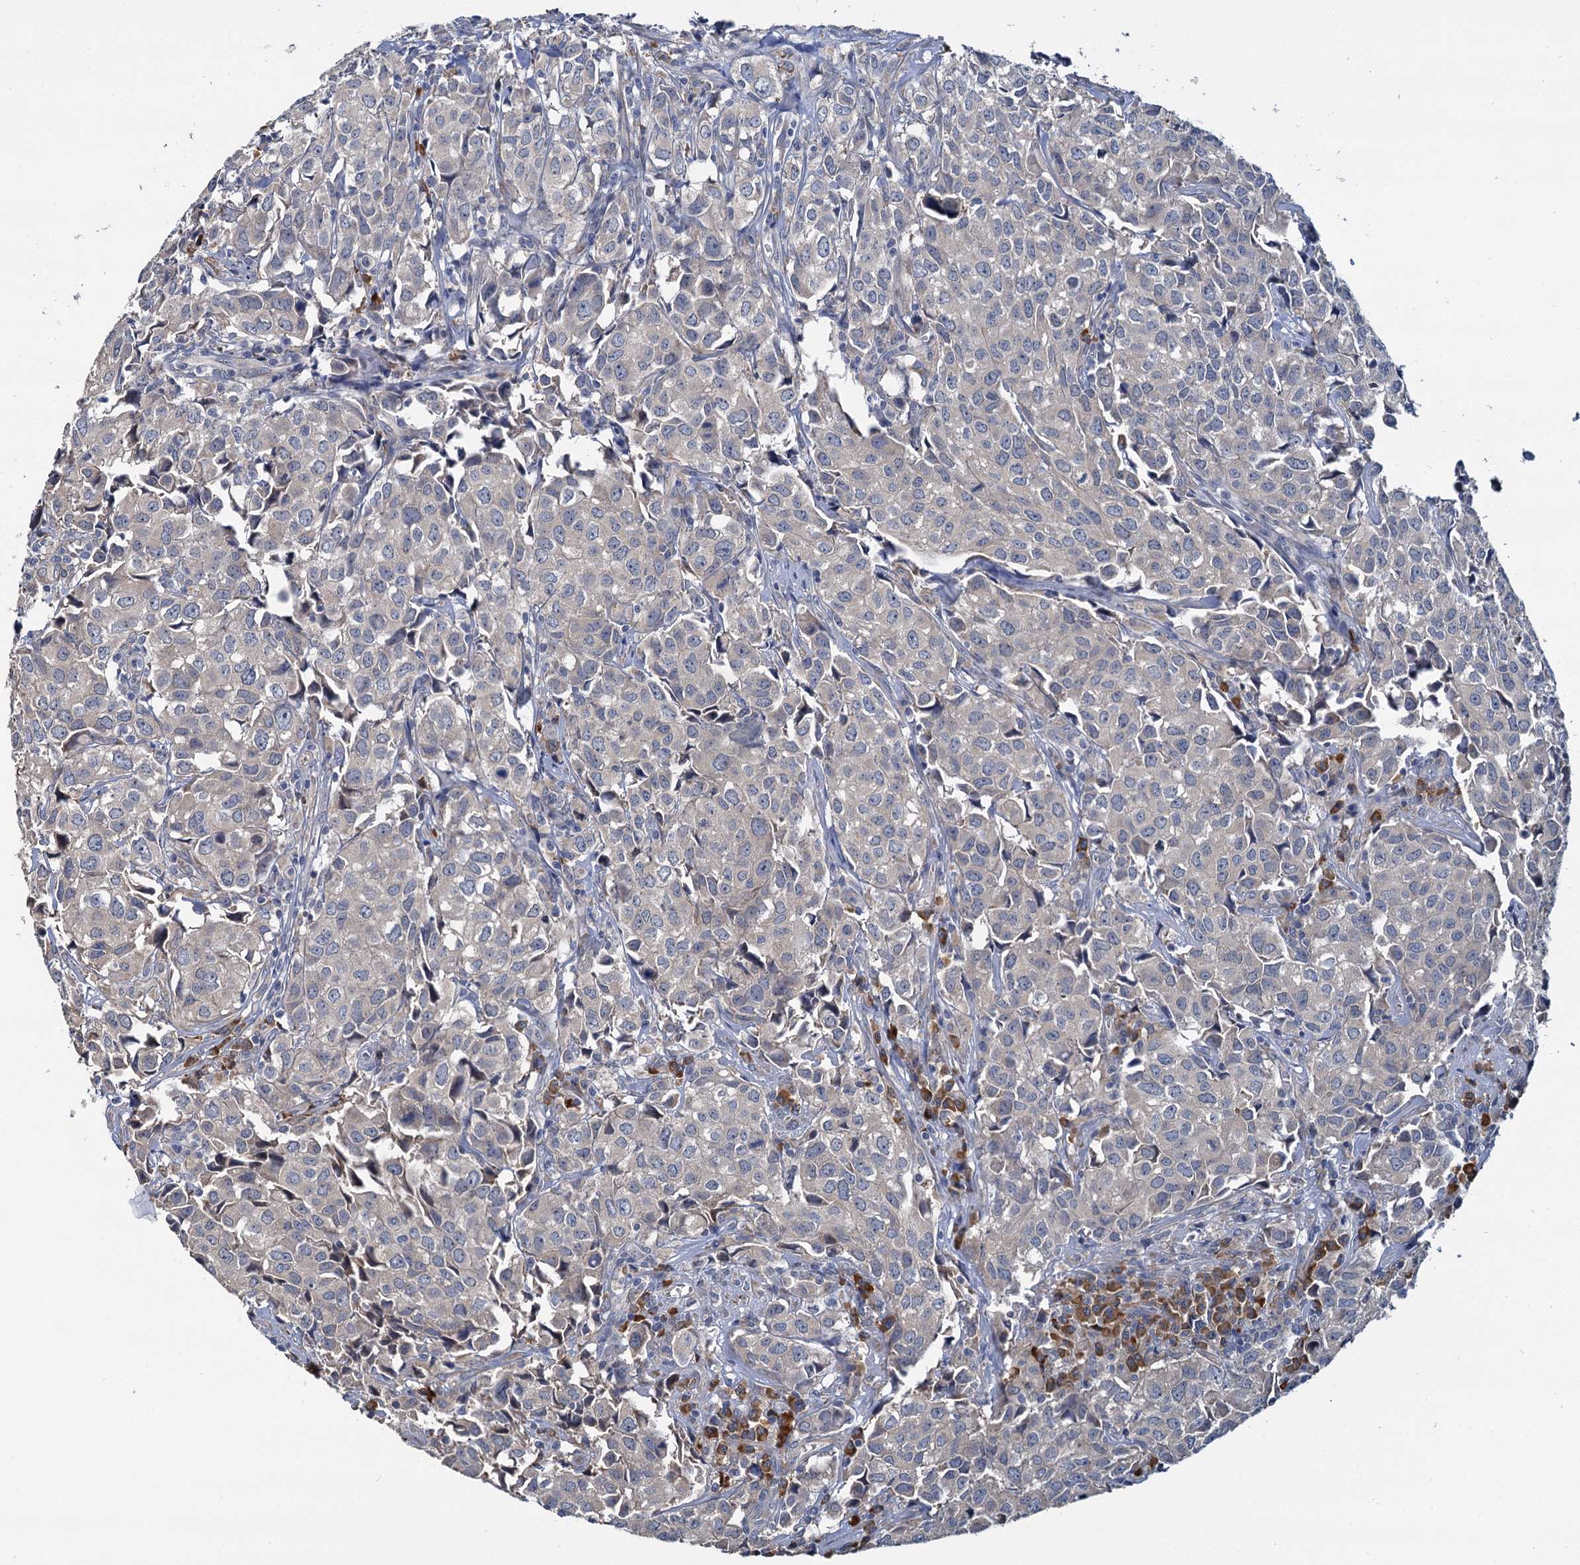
{"staining": {"intensity": "negative", "quantity": "none", "location": "none"}, "tissue": "urothelial cancer", "cell_type": "Tumor cells", "image_type": "cancer", "snomed": [{"axis": "morphology", "description": "Urothelial carcinoma, High grade"}, {"axis": "topography", "description": "Urinary bladder"}], "caption": "A high-resolution photomicrograph shows immunohistochemistry (IHC) staining of urothelial carcinoma (high-grade), which demonstrates no significant staining in tumor cells.", "gene": "ANKRD42", "patient": {"sex": "female", "age": 75}}